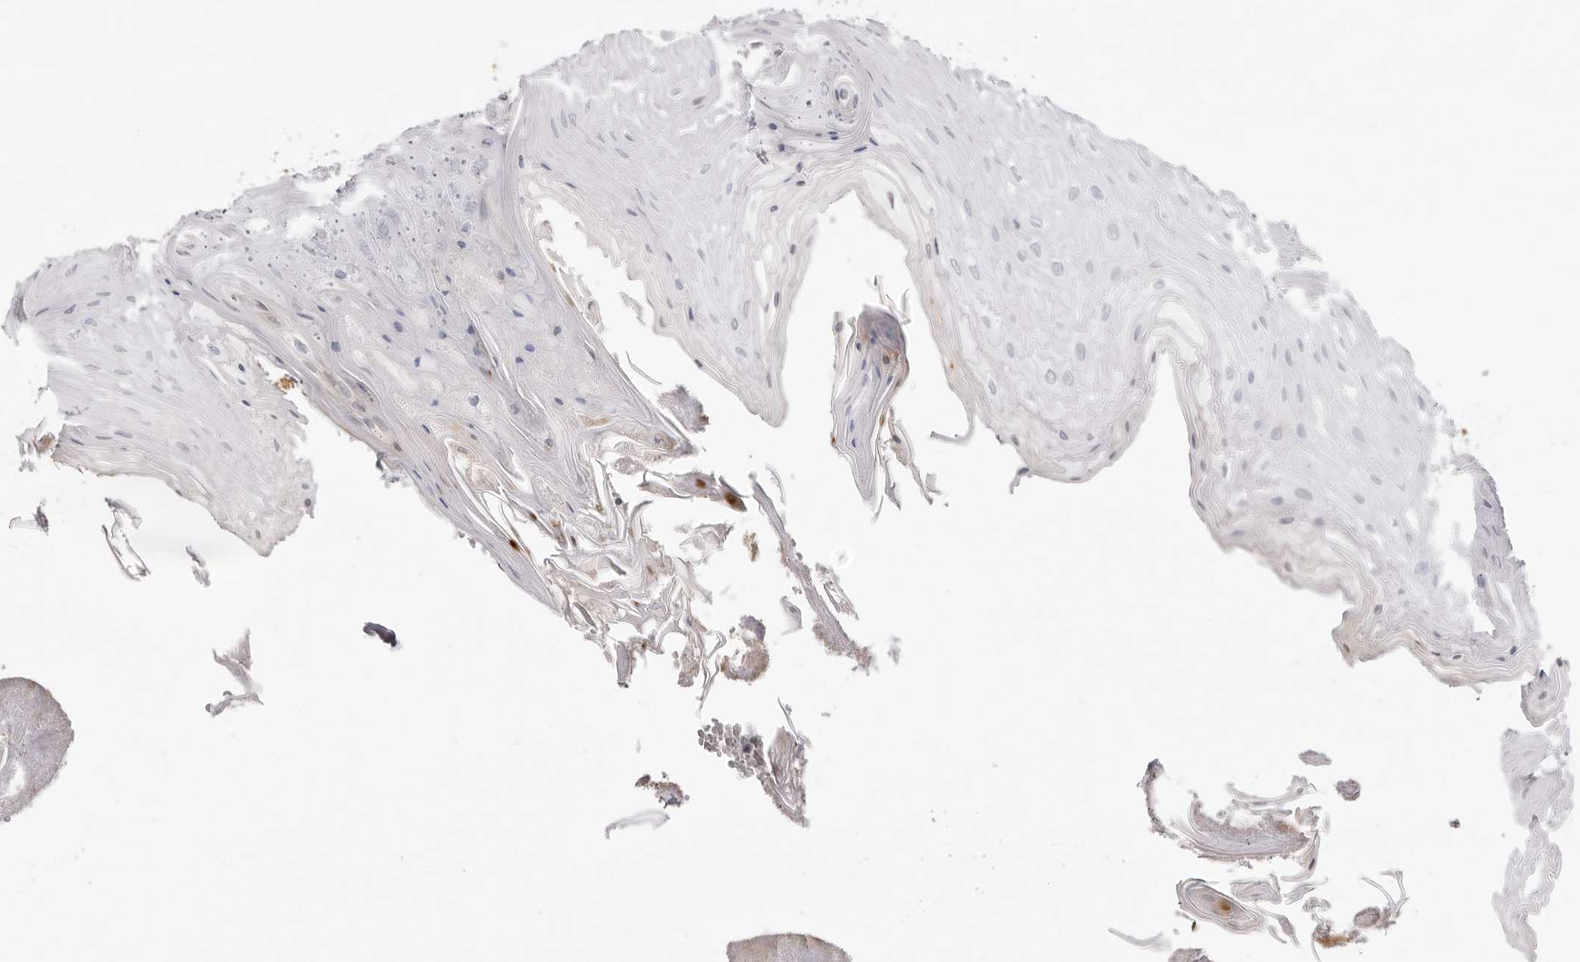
{"staining": {"intensity": "moderate", "quantity": "25%-75%", "location": "cytoplasmic/membranous"}, "tissue": "oral mucosa", "cell_type": "Squamous epithelial cells", "image_type": "normal", "snomed": [{"axis": "morphology", "description": "Normal tissue, NOS"}, {"axis": "morphology", "description": "Squamous cell carcinoma, NOS"}, {"axis": "topography", "description": "Skeletal muscle"}, {"axis": "topography", "description": "Oral tissue"}, {"axis": "topography", "description": "Salivary gland"}, {"axis": "topography", "description": "Head-Neck"}], "caption": "The image shows a brown stain indicating the presence of a protein in the cytoplasmic/membranous of squamous epithelial cells in oral mucosa. (DAB (3,3'-diaminobenzidine) IHC, brown staining for protein, blue staining for nuclei).", "gene": "UNK", "patient": {"sex": "male", "age": 54}}